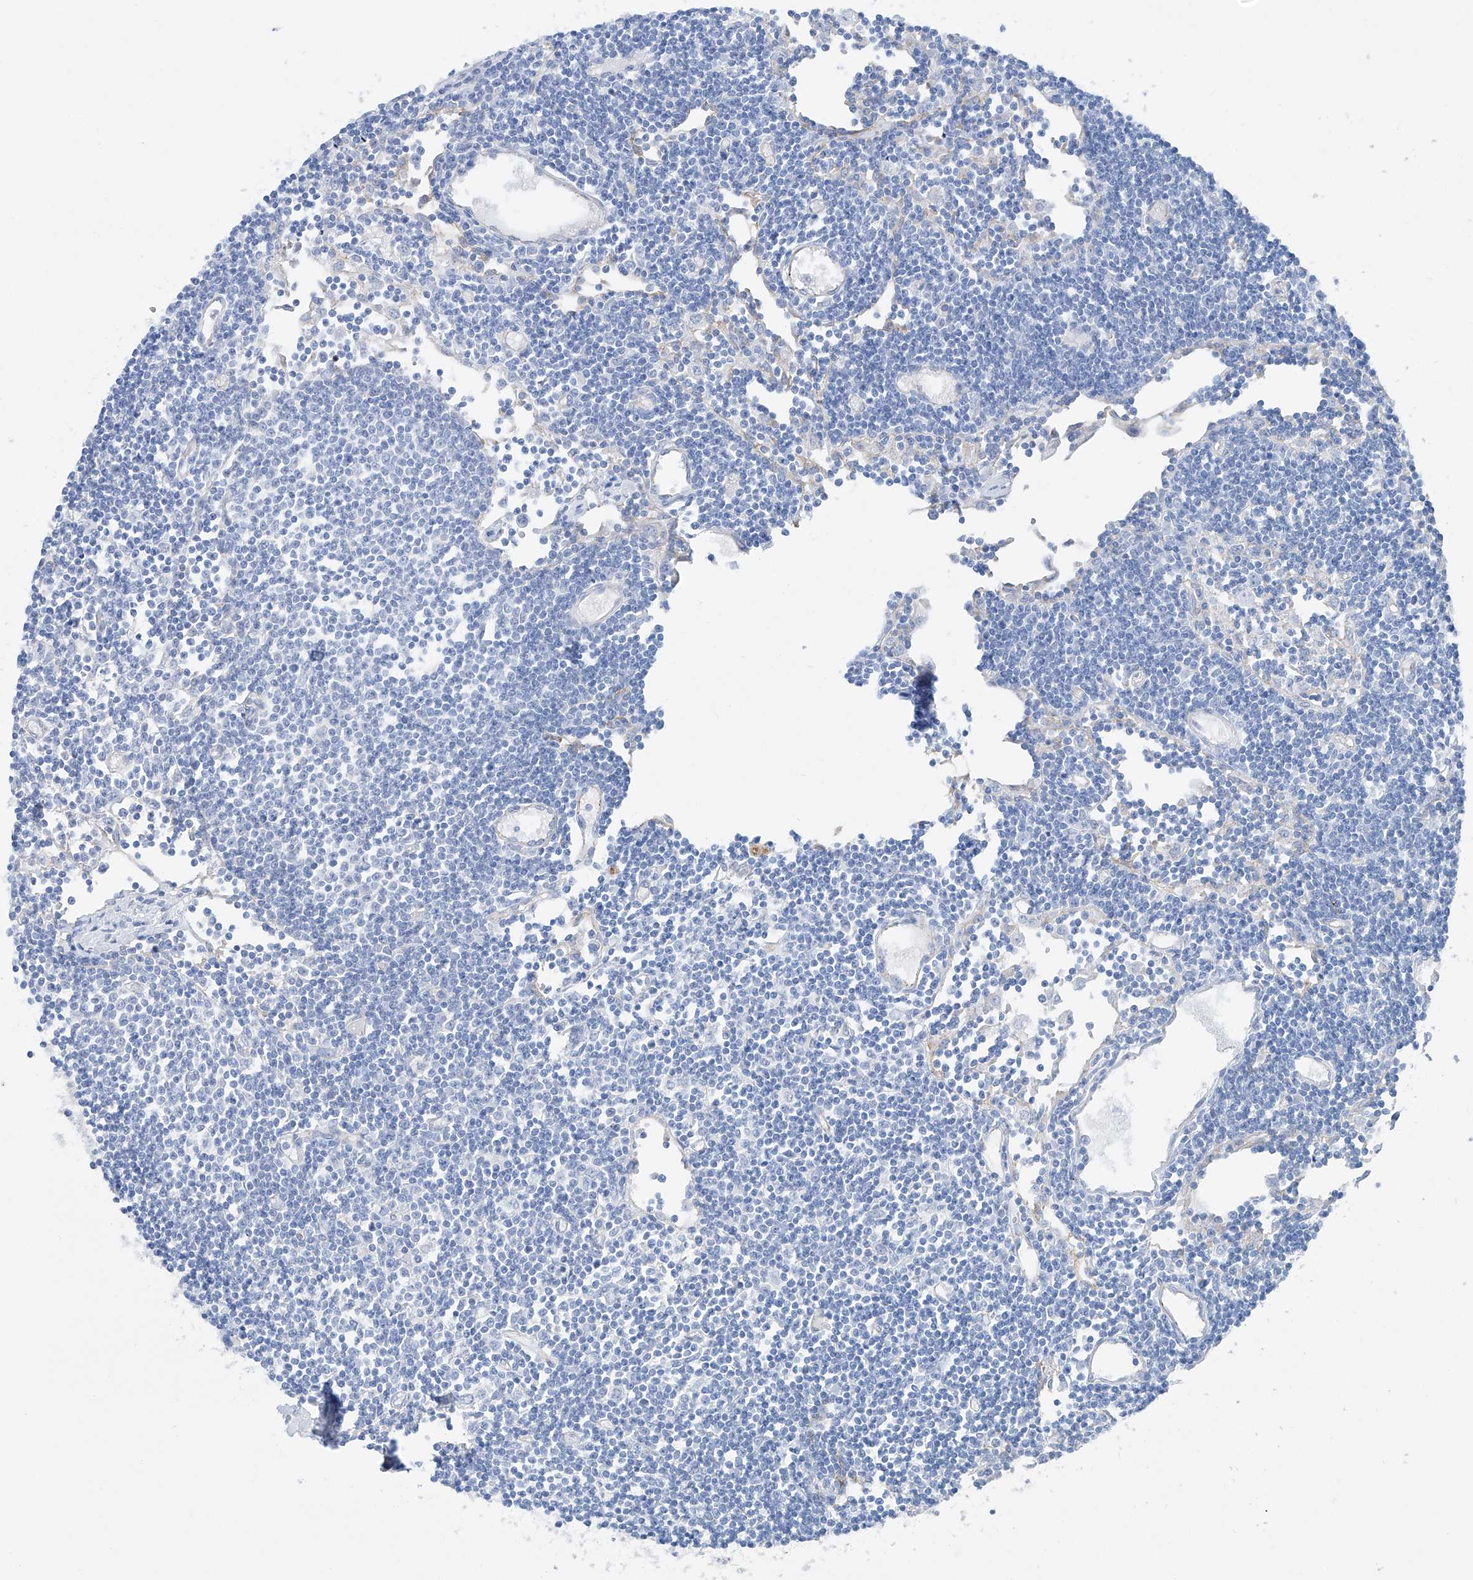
{"staining": {"intensity": "negative", "quantity": "none", "location": "none"}, "tissue": "lymph node", "cell_type": "Germinal center cells", "image_type": "normal", "snomed": [{"axis": "morphology", "description": "Normal tissue, NOS"}, {"axis": "topography", "description": "Lymph node"}], "caption": "Immunohistochemical staining of unremarkable human lymph node reveals no significant staining in germinal center cells.", "gene": "MAGI1", "patient": {"sex": "female", "age": 11}}